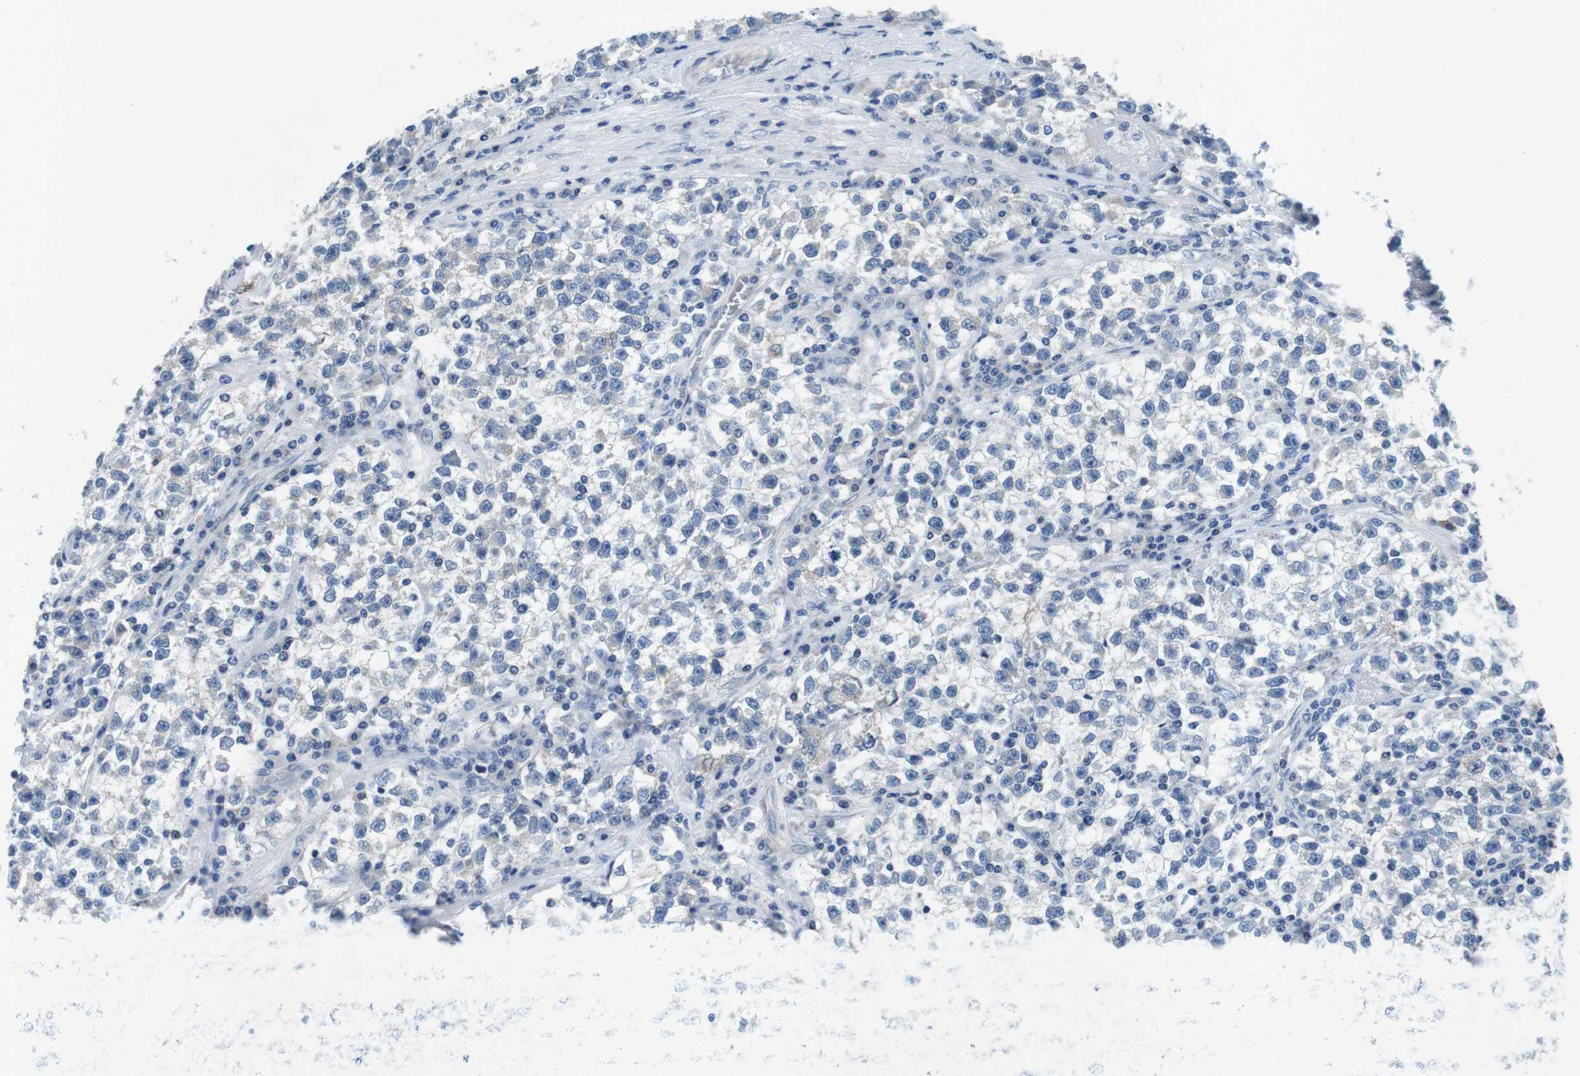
{"staining": {"intensity": "negative", "quantity": "none", "location": "none"}, "tissue": "testis cancer", "cell_type": "Tumor cells", "image_type": "cancer", "snomed": [{"axis": "morphology", "description": "Seminoma, NOS"}, {"axis": "topography", "description": "Testis"}], "caption": "This image is of testis cancer (seminoma) stained with immunohistochemistry (IHC) to label a protein in brown with the nuclei are counter-stained blue. There is no expression in tumor cells.", "gene": "PHLDA1", "patient": {"sex": "male", "age": 22}}